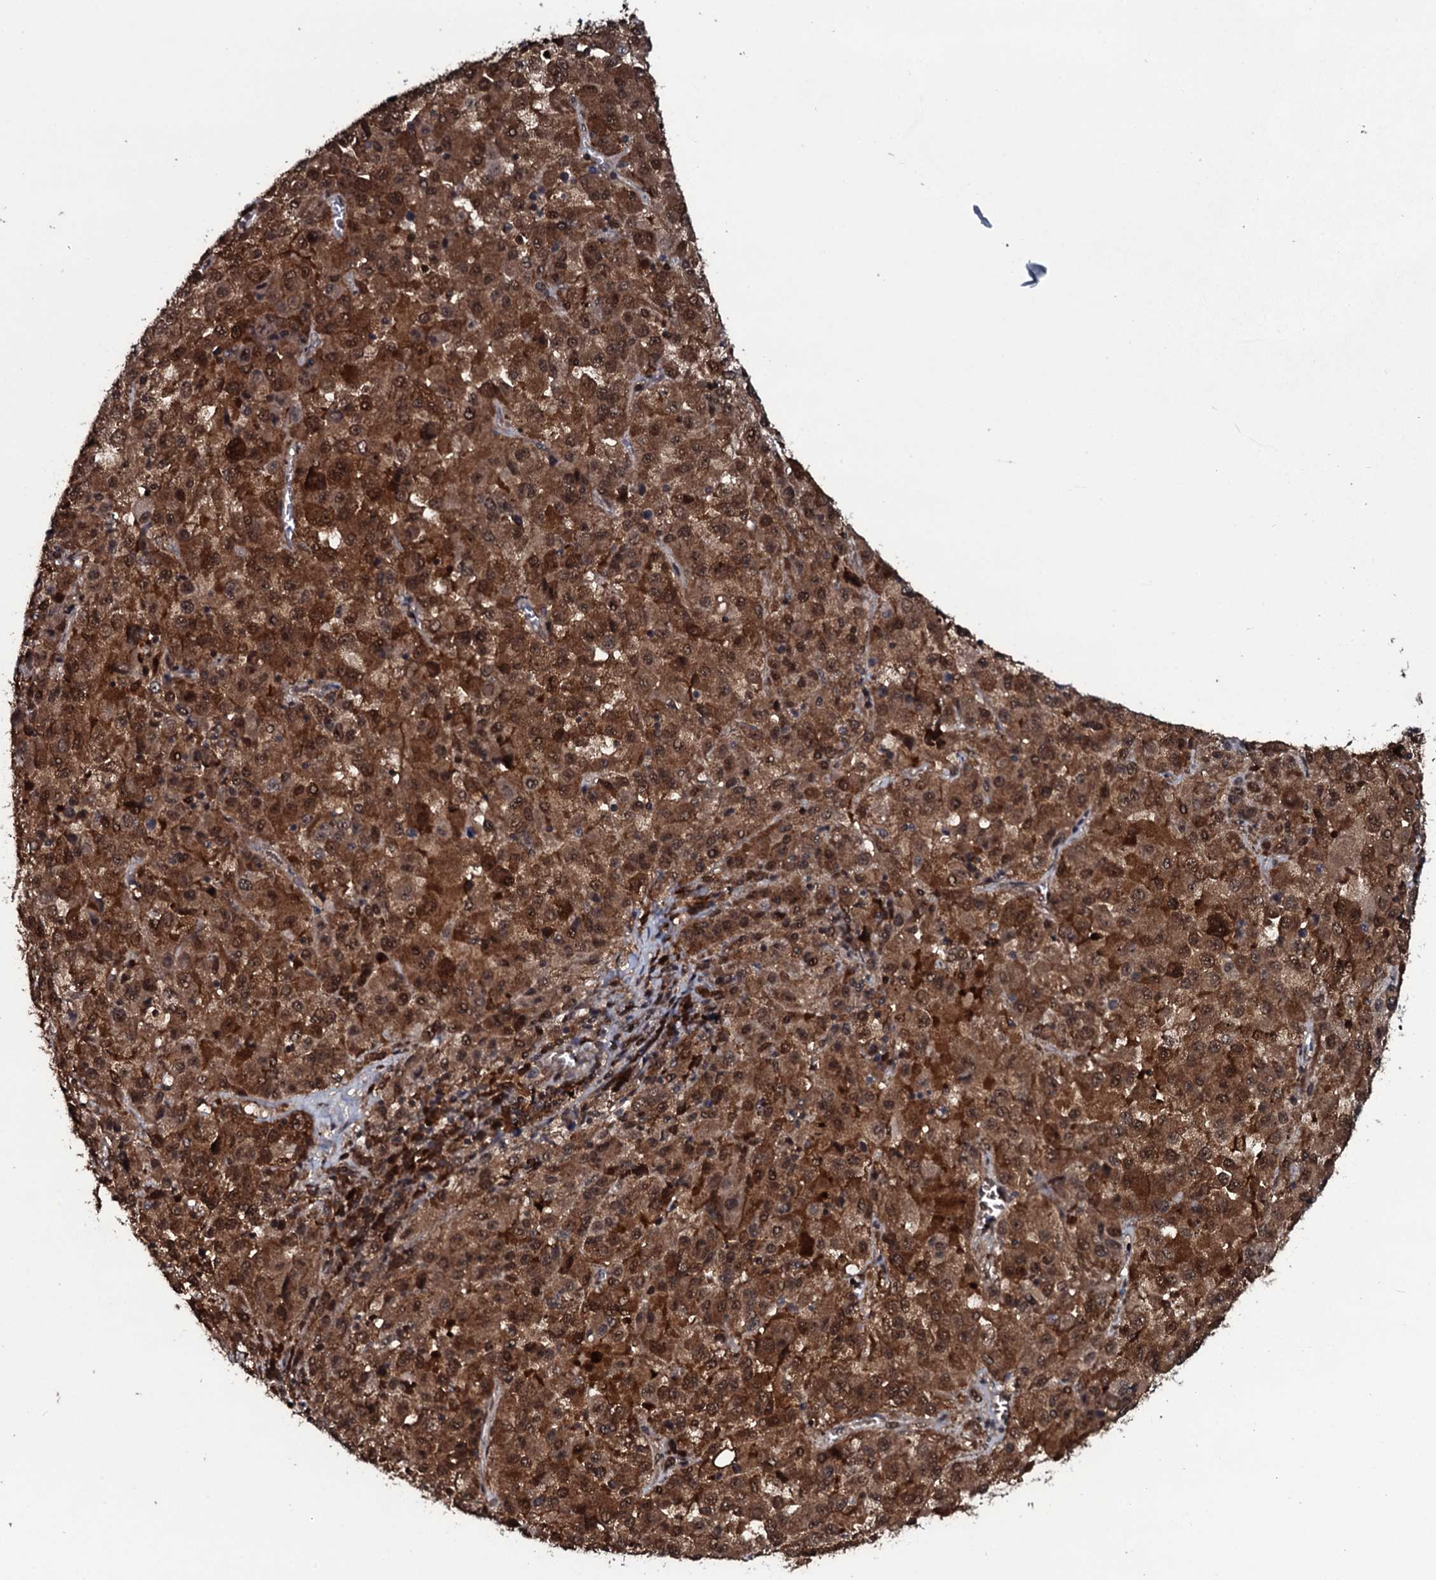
{"staining": {"intensity": "strong", "quantity": ">75%", "location": "cytoplasmic/membranous,nuclear"}, "tissue": "melanoma", "cell_type": "Tumor cells", "image_type": "cancer", "snomed": [{"axis": "morphology", "description": "Malignant melanoma, Metastatic site"}, {"axis": "topography", "description": "Lung"}], "caption": "Strong cytoplasmic/membranous and nuclear protein positivity is identified in about >75% of tumor cells in melanoma.", "gene": "HDDC3", "patient": {"sex": "male", "age": 64}}